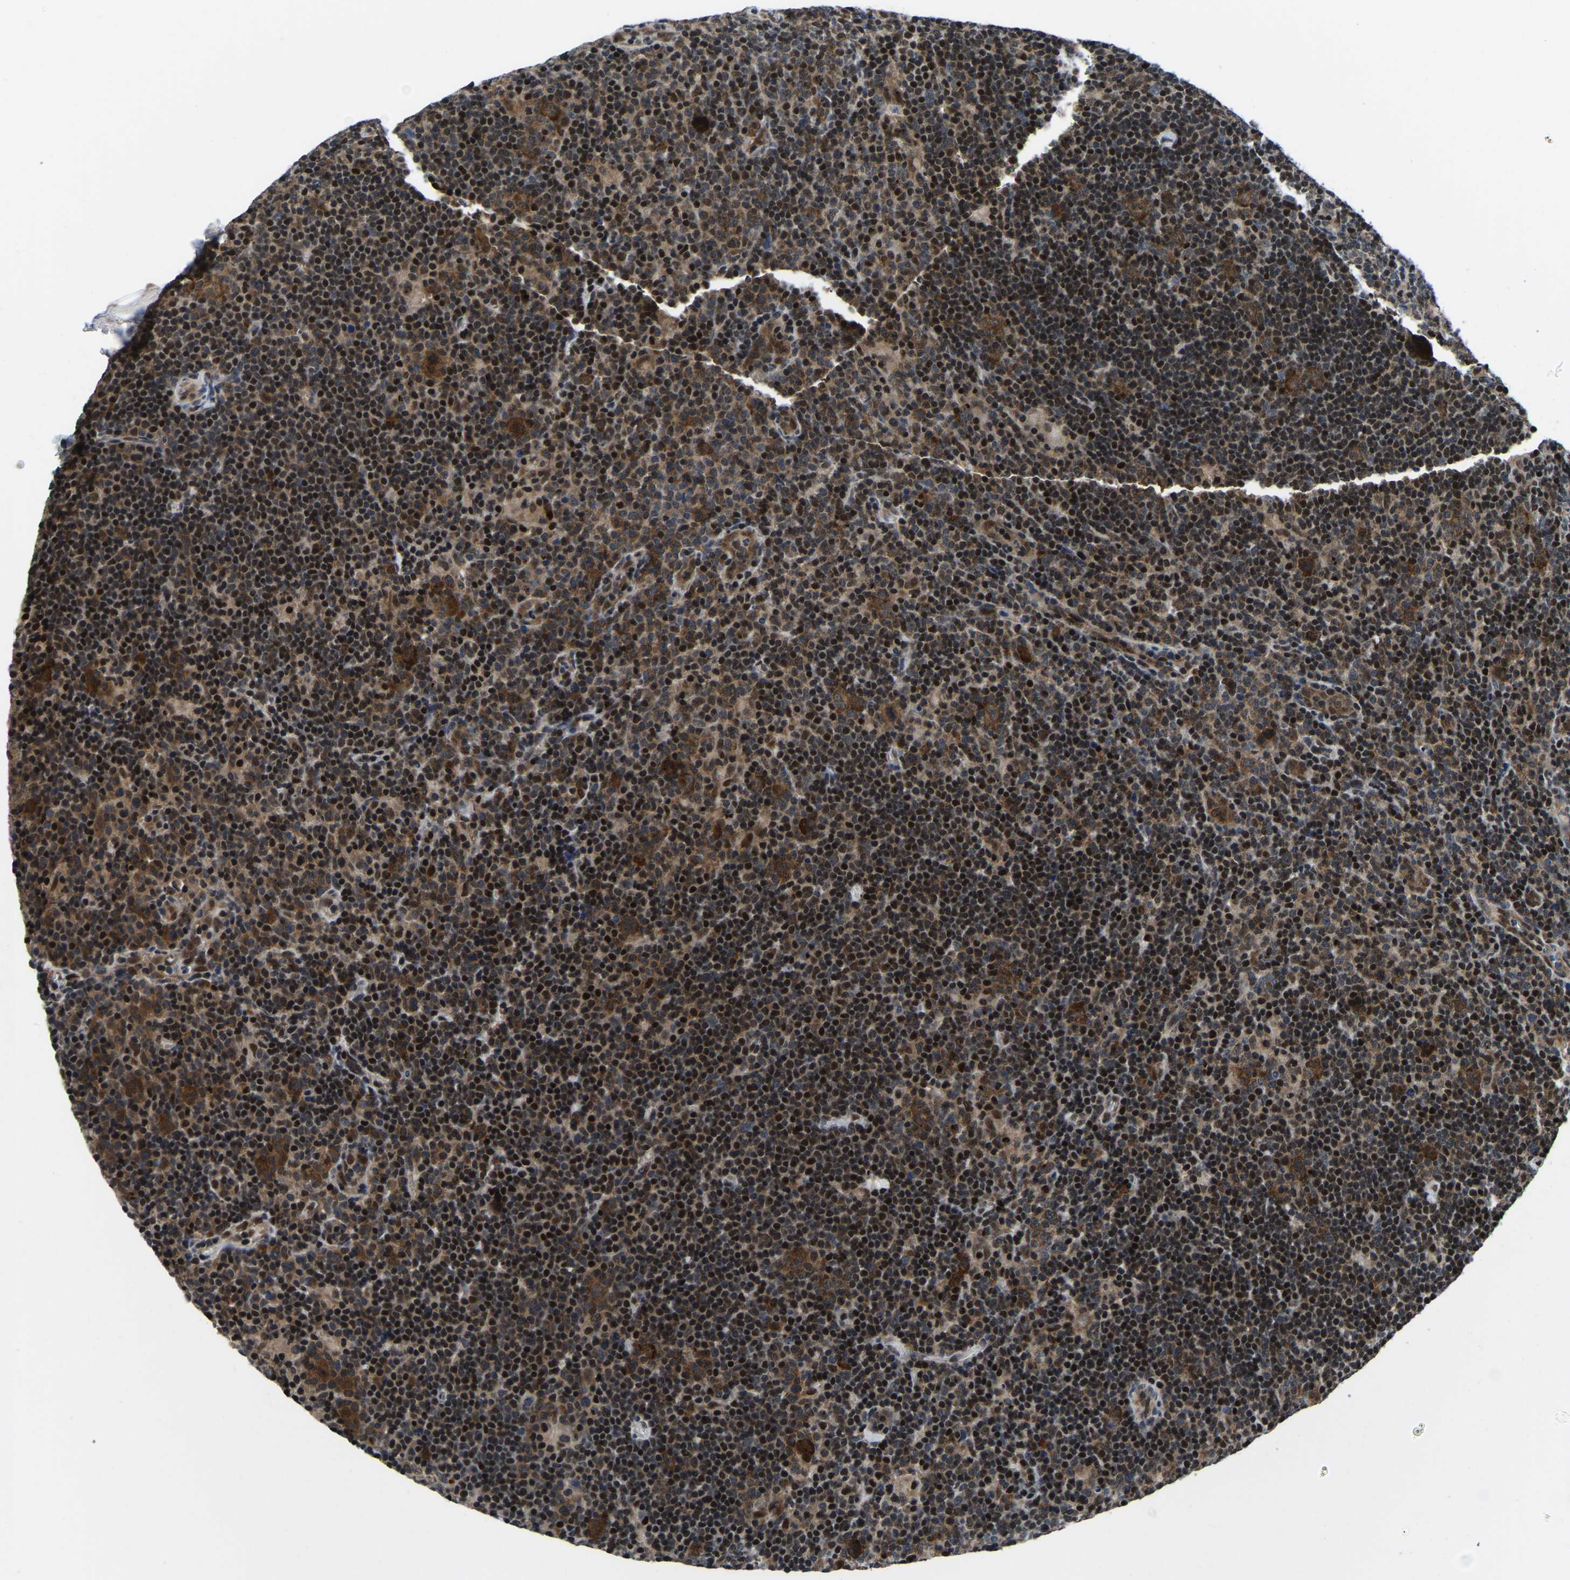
{"staining": {"intensity": "strong", "quantity": ">75%", "location": "cytoplasmic/membranous"}, "tissue": "lymphoma", "cell_type": "Tumor cells", "image_type": "cancer", "snomed": [{"axis": "morphology", "description": "Hodgkin's disease, NOS"}, {"axis": "topography", "description": "Lymph node"}], "caption": "Lymphoma was stained to show a protein in brown. There is high levels of strong cytoplasmic/membranous staining in about >75% of tumor cells. Nuclei are stained in blue.", "gene": "DFFA", "patient": {"sex": "female", "age": 57}}